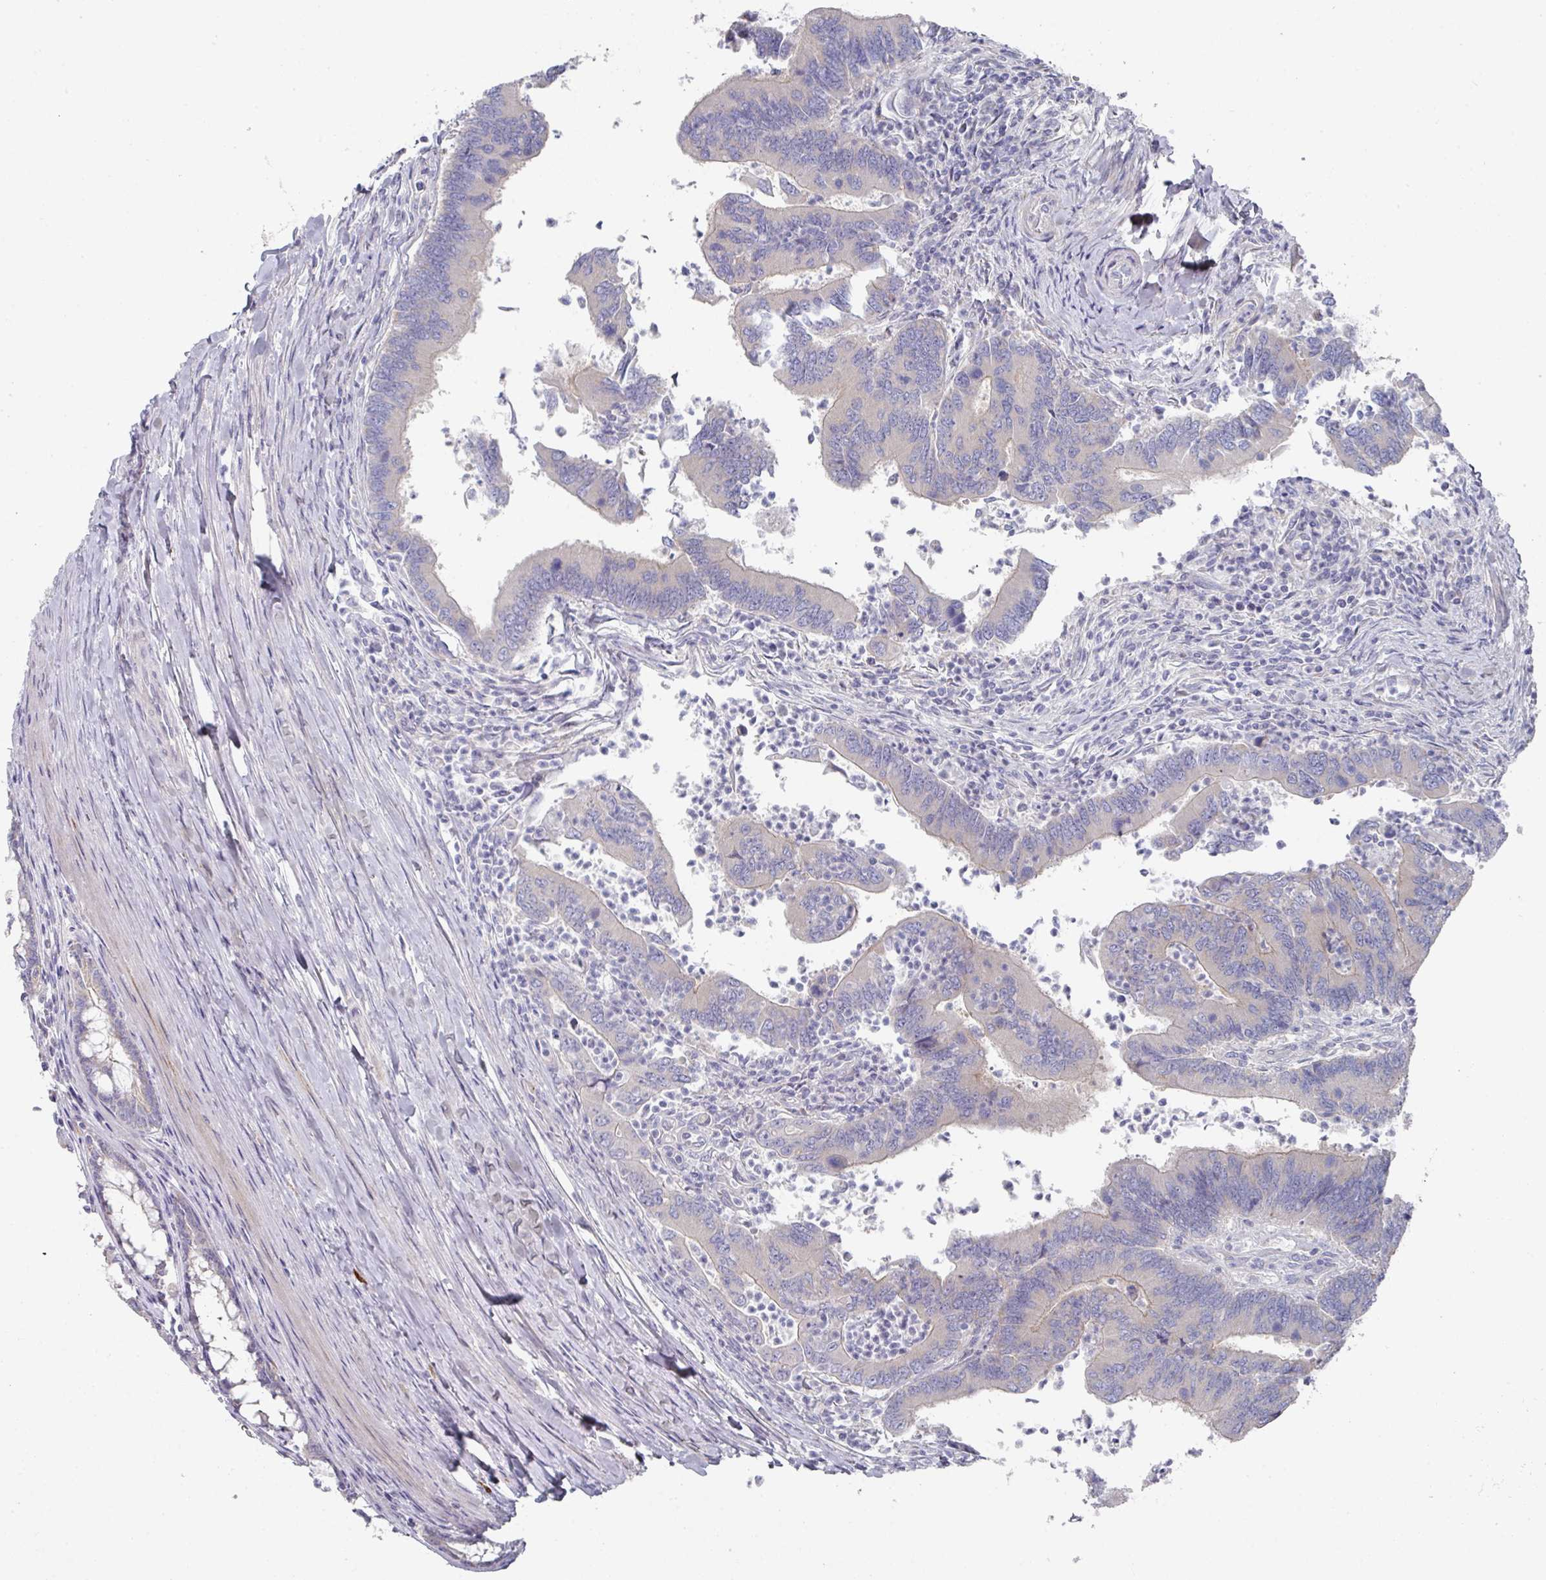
{"staining": {"intensity": "negative", "quantity": "none", "location": "none"}, "tissue": "colorectal cancer", "cell_type": "Tumor cells", "image_type": "cancer", "snomed": [{"axis": "morphology", "description": "Adenocarcinoma, NOS"}, {"axis": "topography", "description": "Colon"}], "caption": "There is no significant positivity in tumor cells of colorectal cancer. The staining is performed using DAB brown chromogen with nuclei counter-stained in using hematoxylin.", "gene": "NT5C1A", "patient": {"sex": "female", "age": 67}}